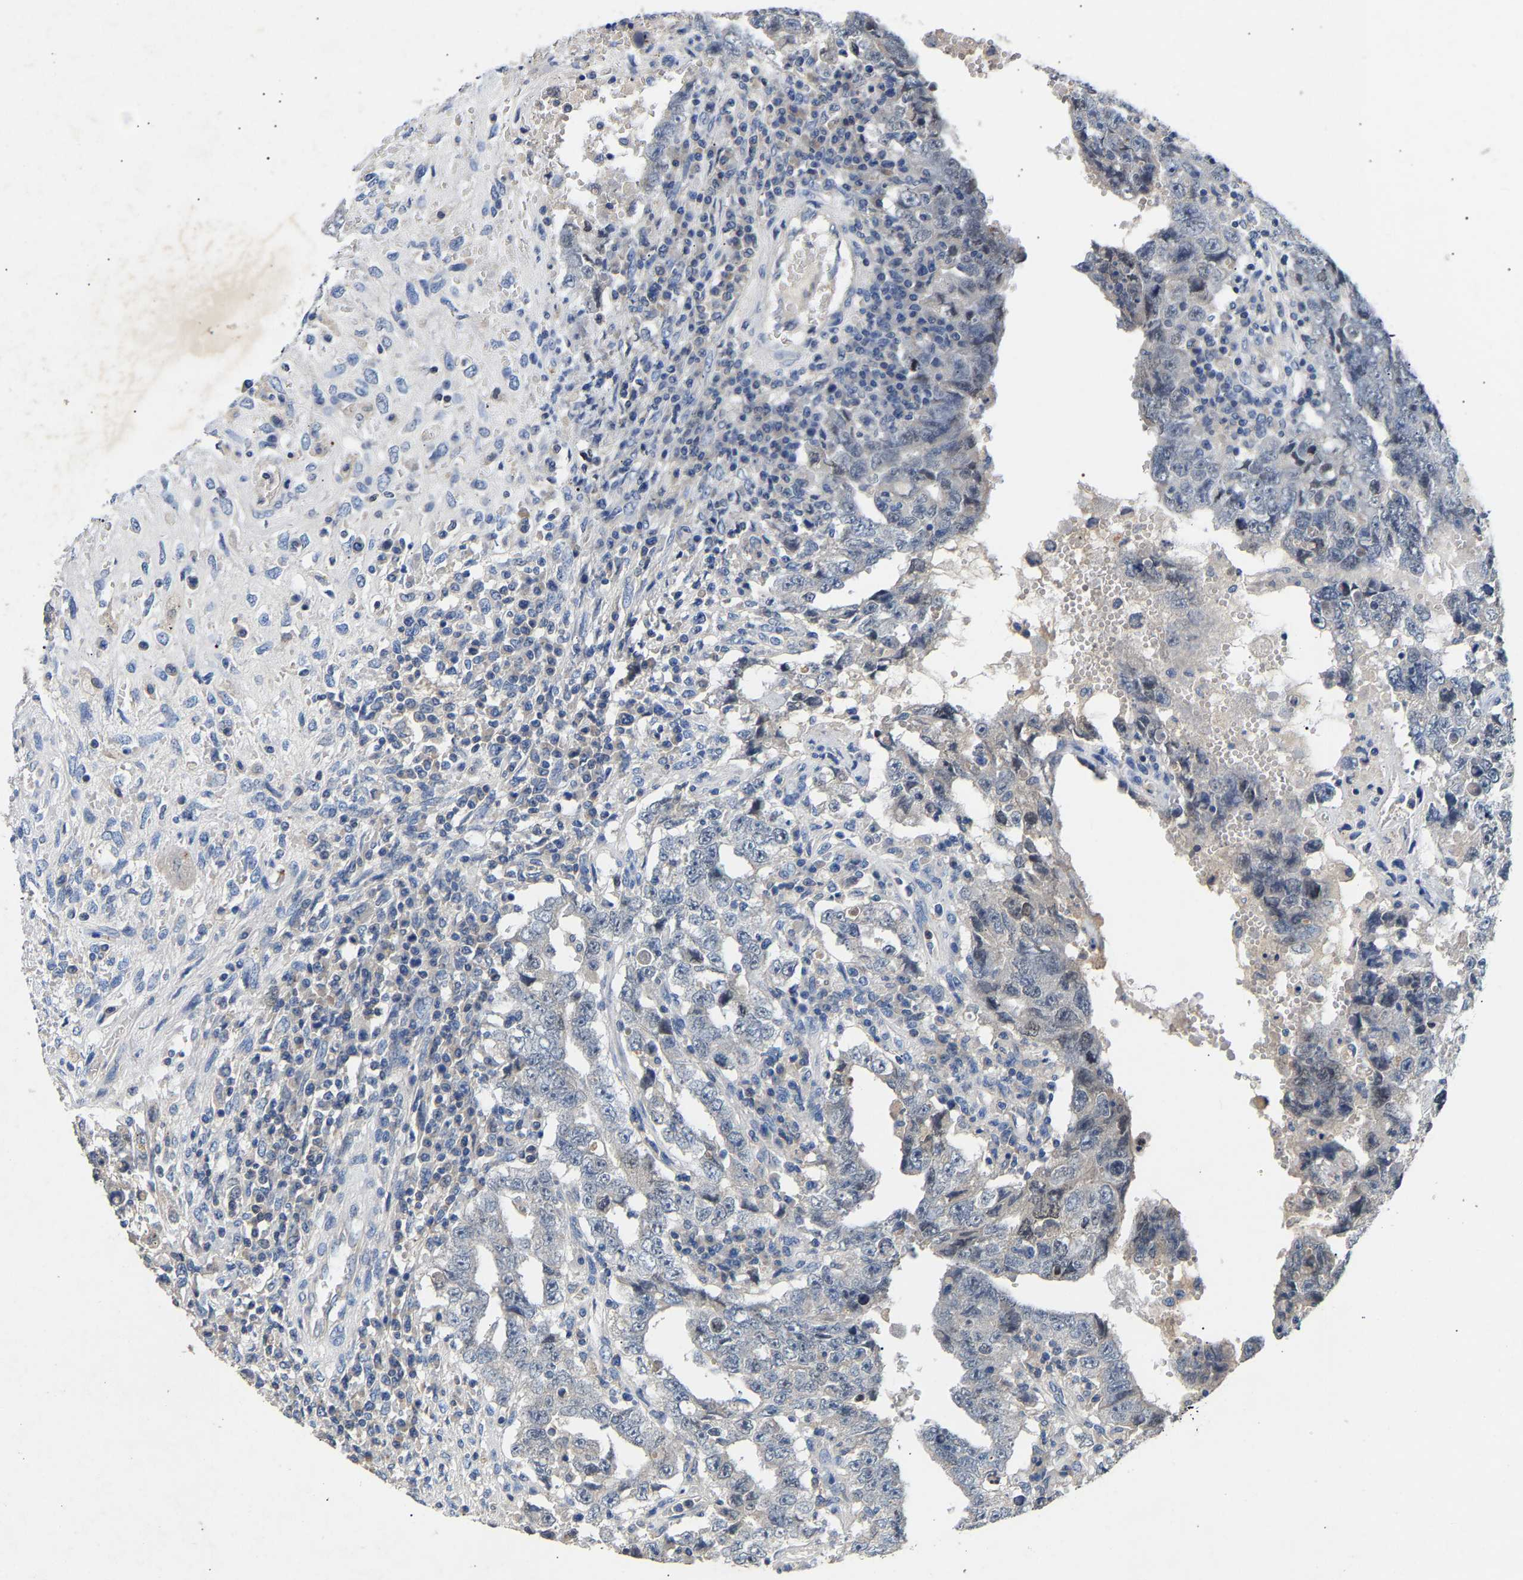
{"staining": {"intensity": "negative", "quantity": "none", "location": "none"}, "tissue": "testis cancer", "cell_type": "Tumor cells", "image_type": "cancer", "snomed": [{"axis": "morphology", "description": "Carcinoma, Embryonal, NOS"}, {"axis": "topography", "description": "Testis"}], "caption": "There is no significant expression in tumor cells of testis cancer (embryonal carcinoma).", "gene": "CCDC171", "patient": {"sex": "male", "age": 26}}